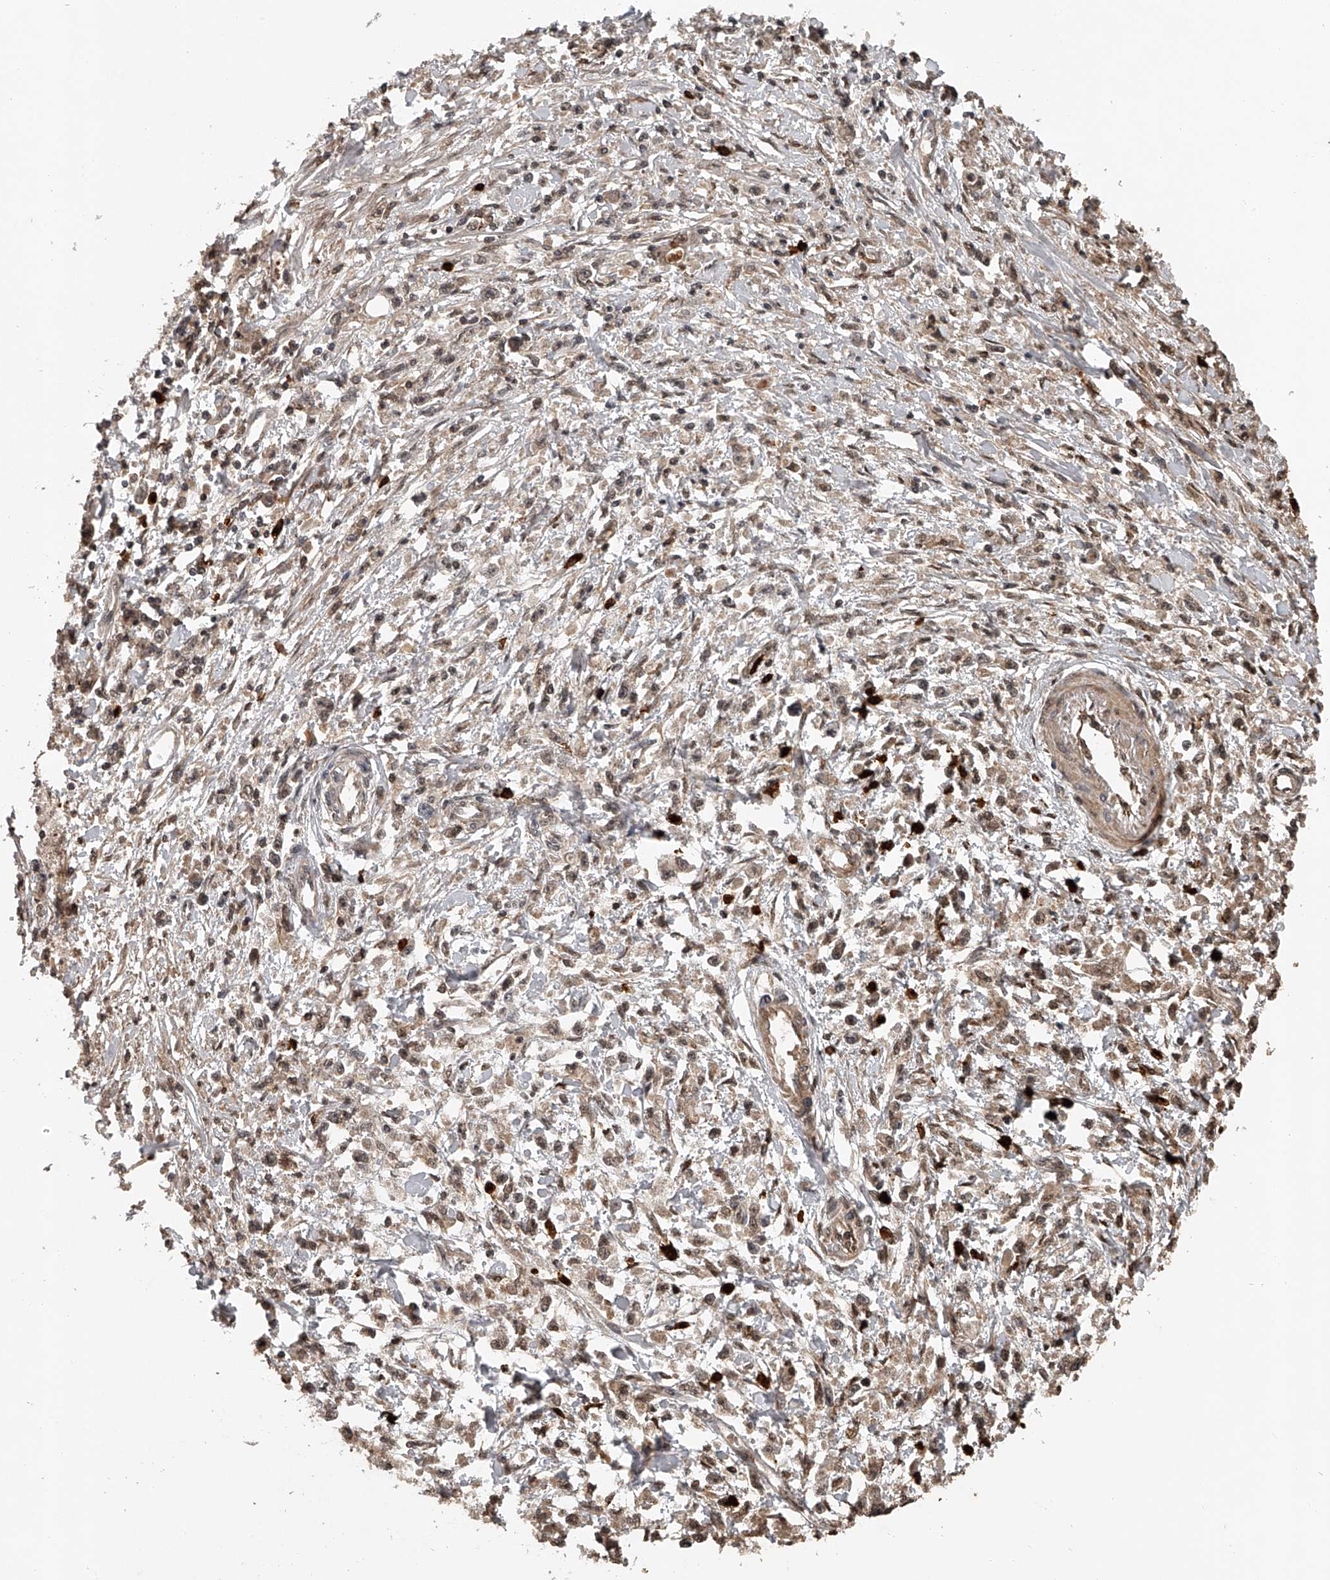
{"staining": {"intensity": "weak", "quantity": ">75%", "location": "cytoplasmic/membranous,nuclear"}, "tissue": "stomach cancer", "cell_type": "Tumor cells", "image_type": "cancer", "snomed": [{"axis": "morphology", "description": "Adenocarcinoma, NOS"}, {"axis": "topography", "description": "Stomach"}], "caption": "Stomach cancer was stained to show a protein in brown. There is low levels of weak cytoplasmic/membranous and nuclear expression in approximately >75% of tumor cells. The protein is shown in brown color, while the nuclei are stained blue.", "gene": "PLEKHG1", "patient": {"sex": "female", "age": 59}}